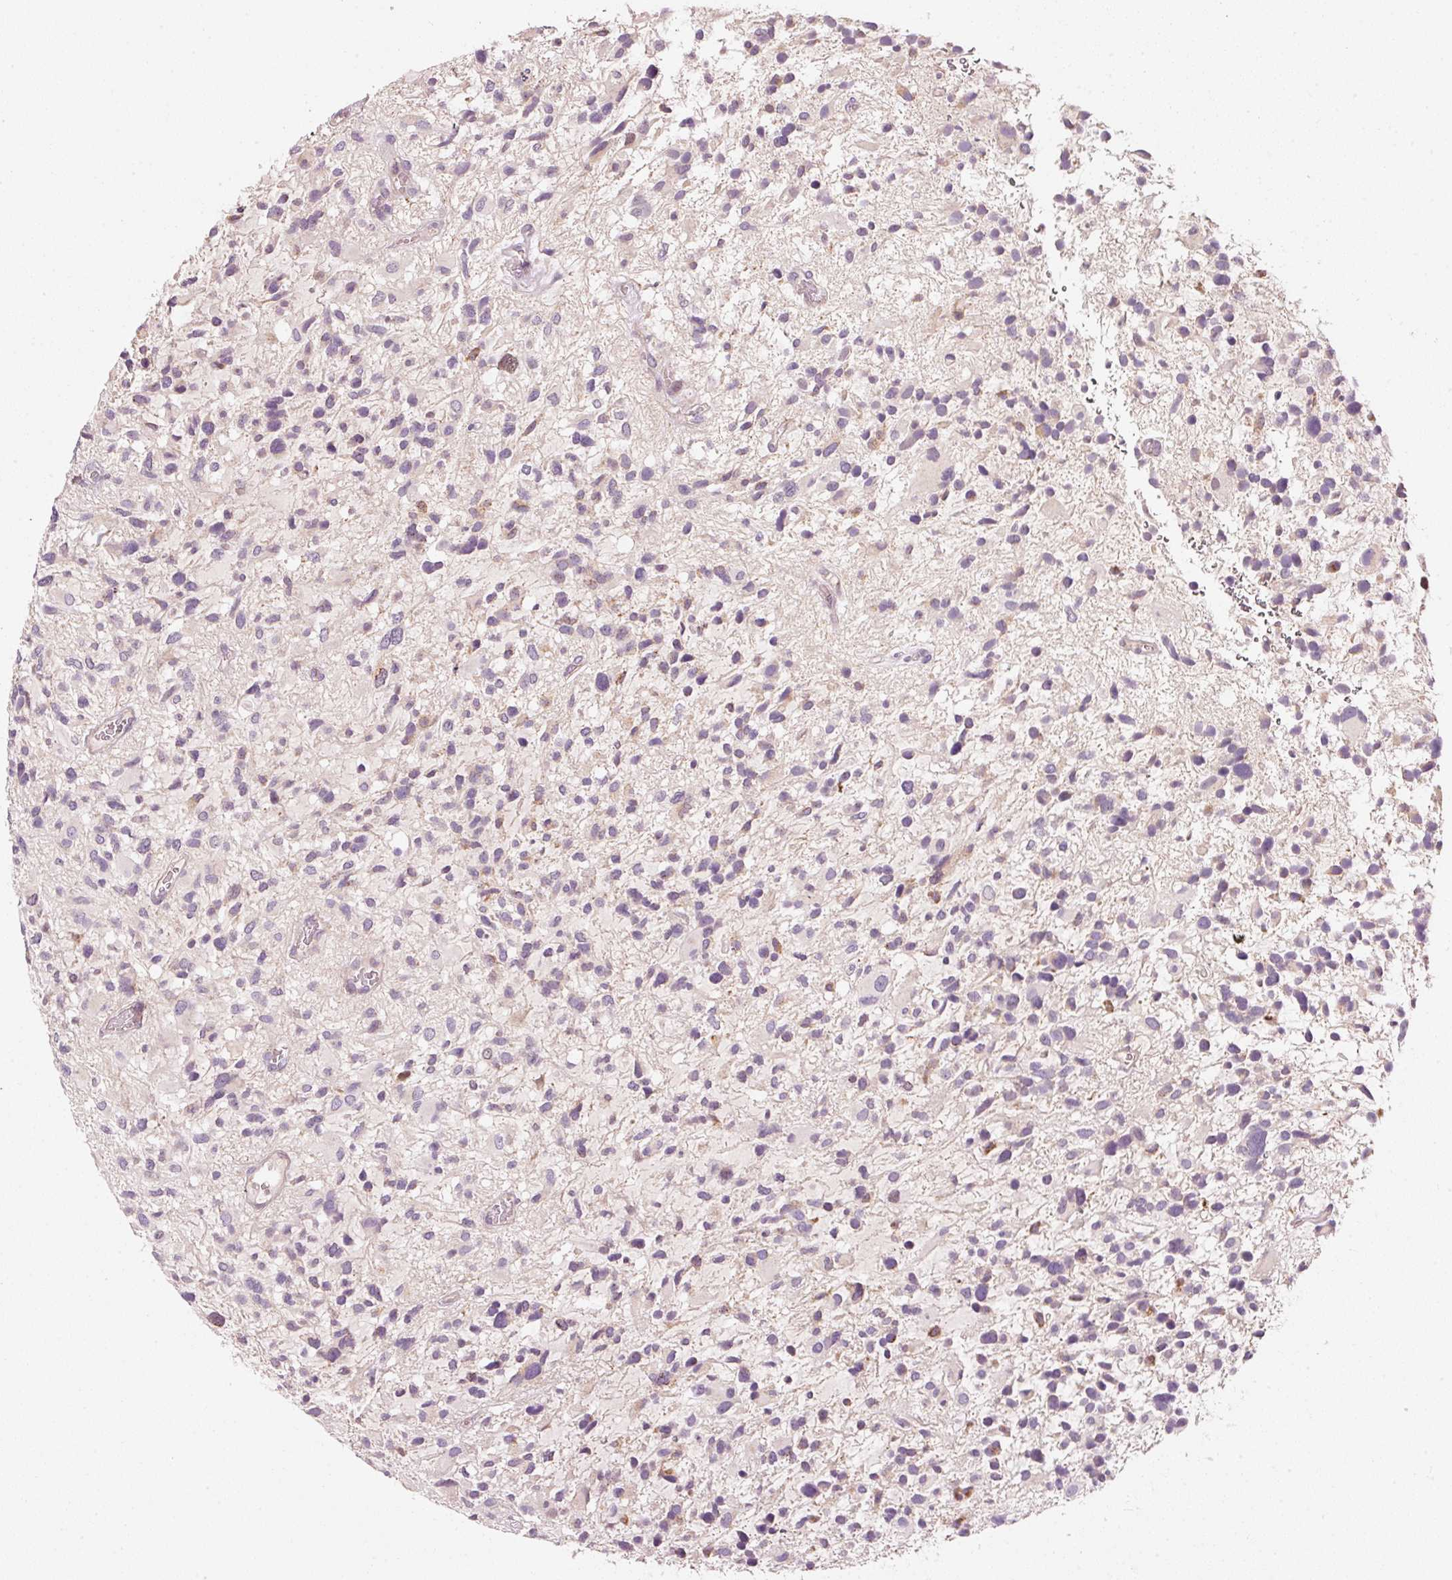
{"staining": {"intensity": "negative", "quantity": "none", "location": "none"}, "tissue": "glioma", "cell_type": "Tumor cells", "image_type": "cancer", "snomed": [{"axis": "morphology", "description": "Glioma, malignant, High grade"}, {"axis": "topography", "description": "Brain"}], "caption": "This is an immunohistochemistry histopathology image of human glioma. There is no expression in tumor cells.", "gene": "KLHL21", "patient": {"sex": "female", "age": 11}}